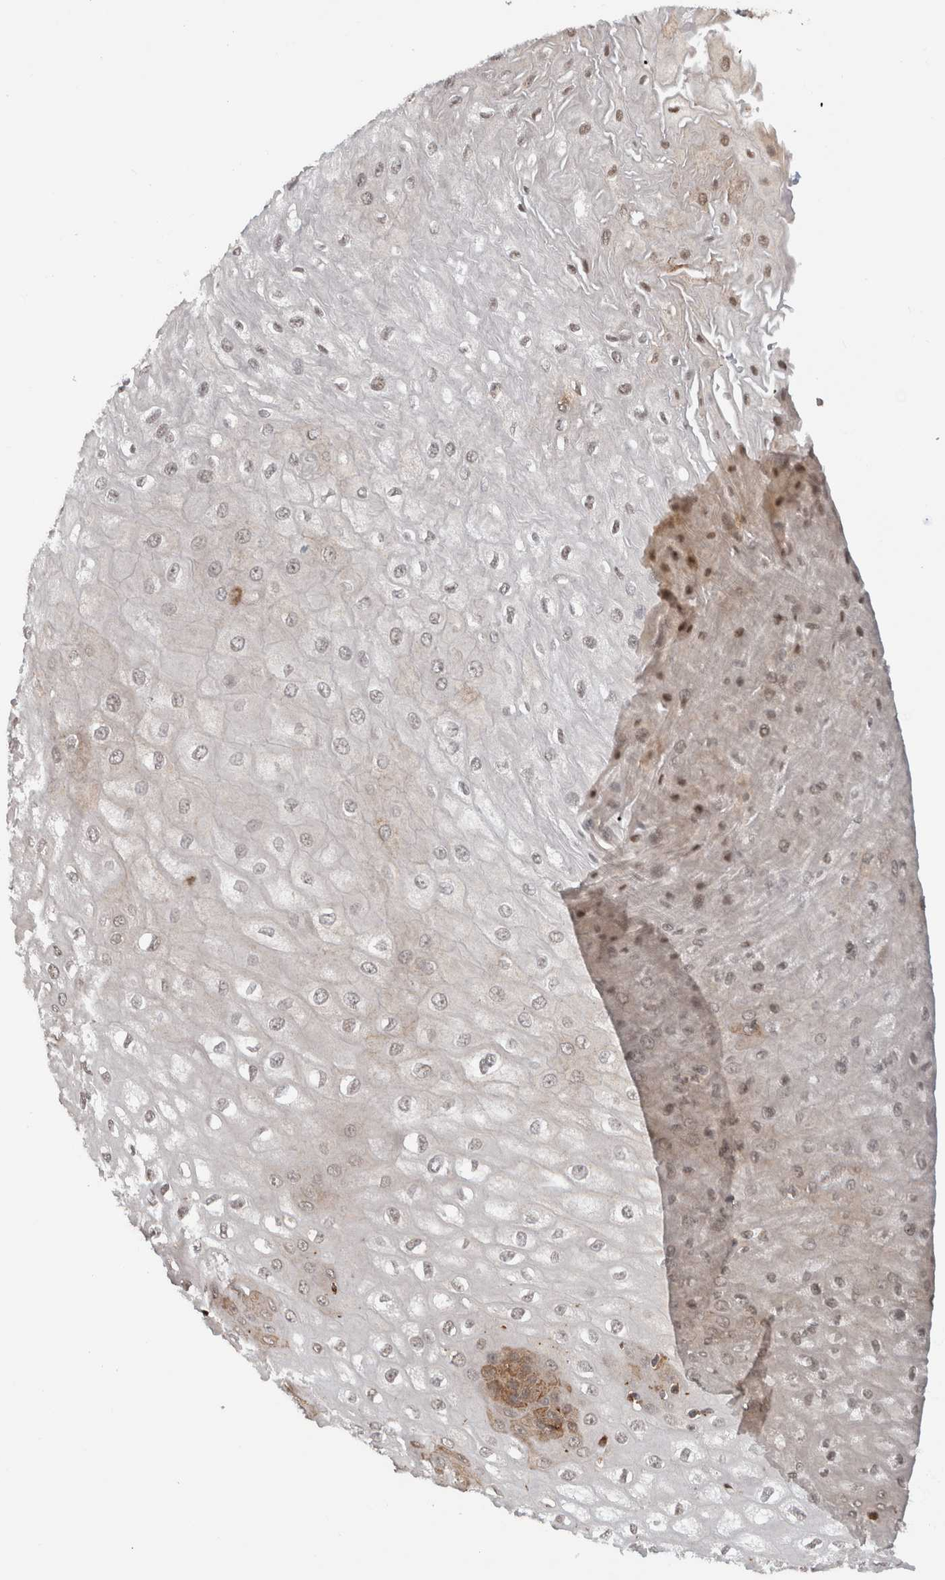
{"staining": {"intensity": "moderate", "quantity": ">75%", "location": "cytoplasmic/membranous,nuclear"}, "tissue": "esophagus", "cell_type": "Squamous epithelial cells", "image_type": "normal", "snomed": [{"axis": "morphology", "description": "Normal tissue, NOS"}, {"axis": "topography", "description": "Esophagus"}], "caption": "A photomicrograph of human esophagus stained for a protein shows moderate cytoplasmic/membranous,nuclear brown staining in squamous epithelial cells. (brown staining indicates protein expression, while blue staining denotes nuclei).", "gene": "MS4A7", "patient": {"sex": "male", "age": 60}}